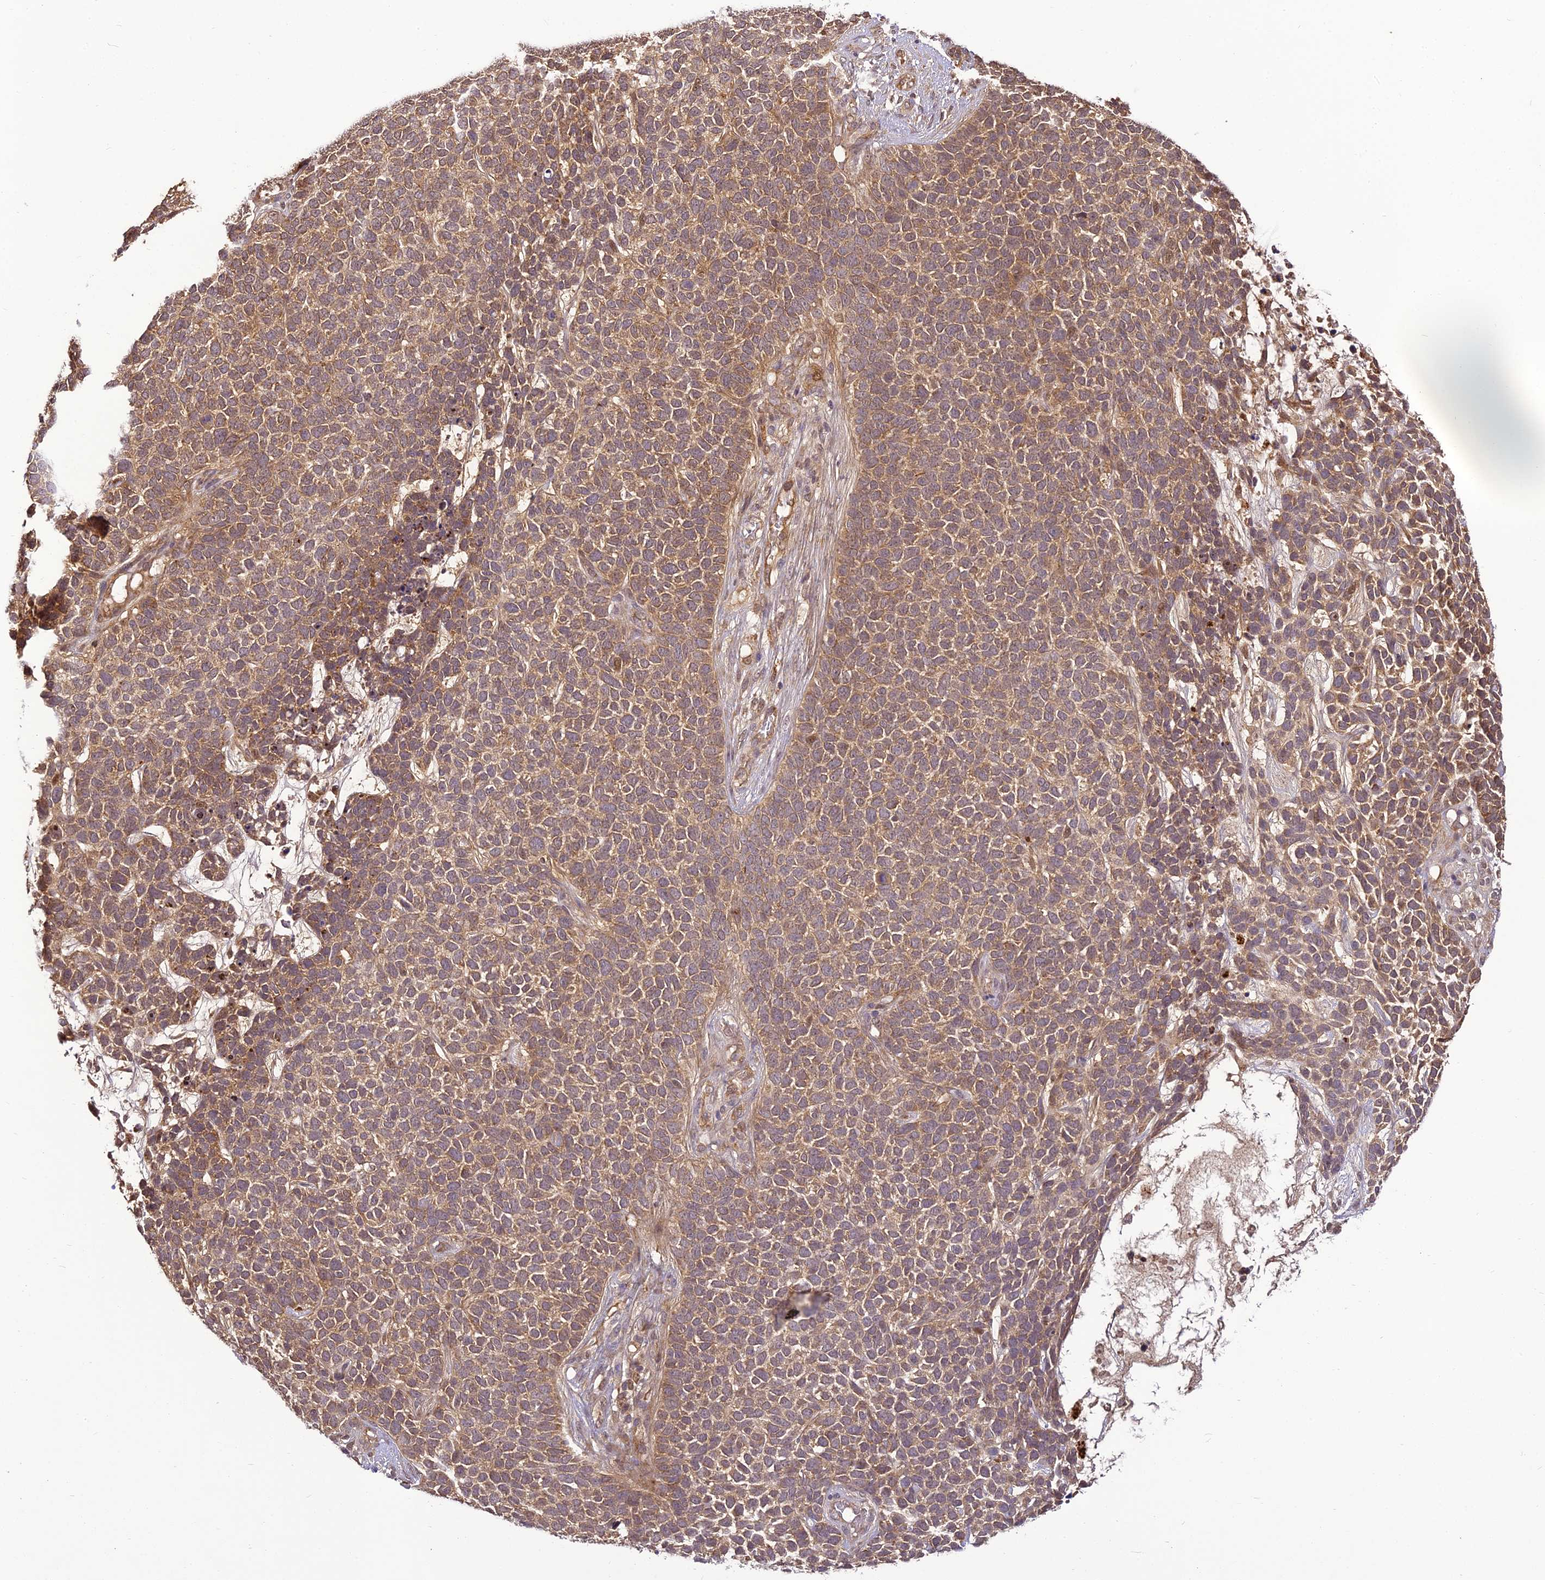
{"staining": {"intensity": "weak", "quantity": "25%-75%", "location": "cytoplasmic/membranous"}, "tissue": "skin cancer", "cell_type": "Tumor cells", "image_type": "cancer", "snomed": [{"axis": "morphology", "description": "Basal cell carcinoma"}, {"axis": "topography", "description": "Skin"}], "caption": "DAB (3,3'-diaminobenzidine) immunohistochemical staining of human skin basal cell carcinoma reveals weak cytoplasmic/membranous protein expression in approximately 25%-75% of tumor cells. The staining was performed using DAB (3,3'-diaminobenzidine) to visualize the protein expression in brown, while the nuclei were stained in blue with hematoxylin (Magnification: 20x).", "gene": "BCDIN3D", "patient": {"sex": "female", "age": 84}}